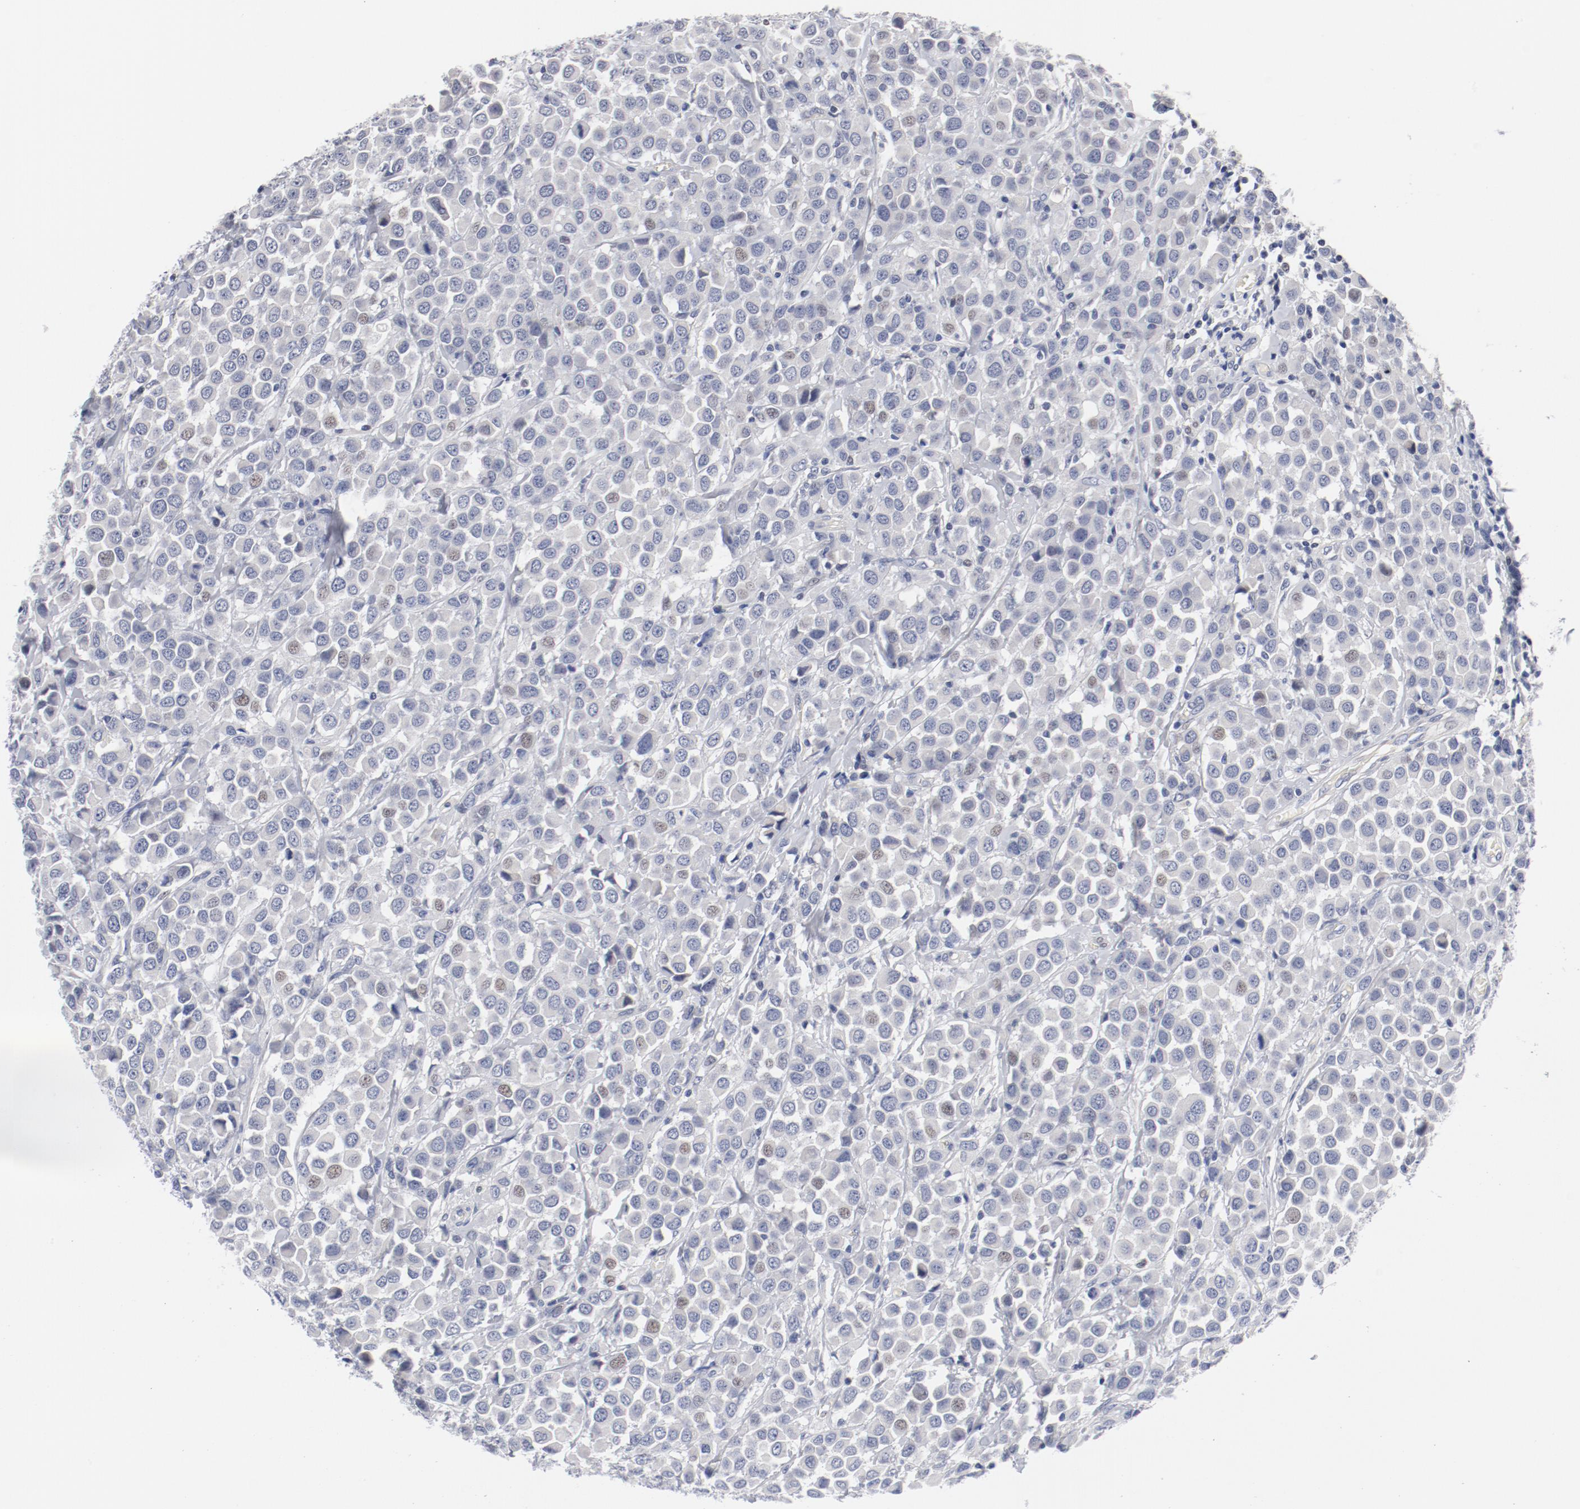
{"staining": {"intensity": "negative", "quantity": "none", "location": "none"}, "tissue": "breast cancer", "cell_type": "Tumor cells", "image_type": "cancer", "snomed": [{"axis": "morphology", "description": "Duct carcinoma"}, {"axis": "topography", "description": "Breast"}], "caption": "Immunohistochemistry of human infiltrating ductal carcinoma (breast) demonstrates no positivity in tumor cells. (Stains: DAB IHC with hematoxylin counter stain, Microscopy: brightfield microscopy at high magnification).", "gene": "KCNK13", "patient": {"sex": "female", "age": 61}}